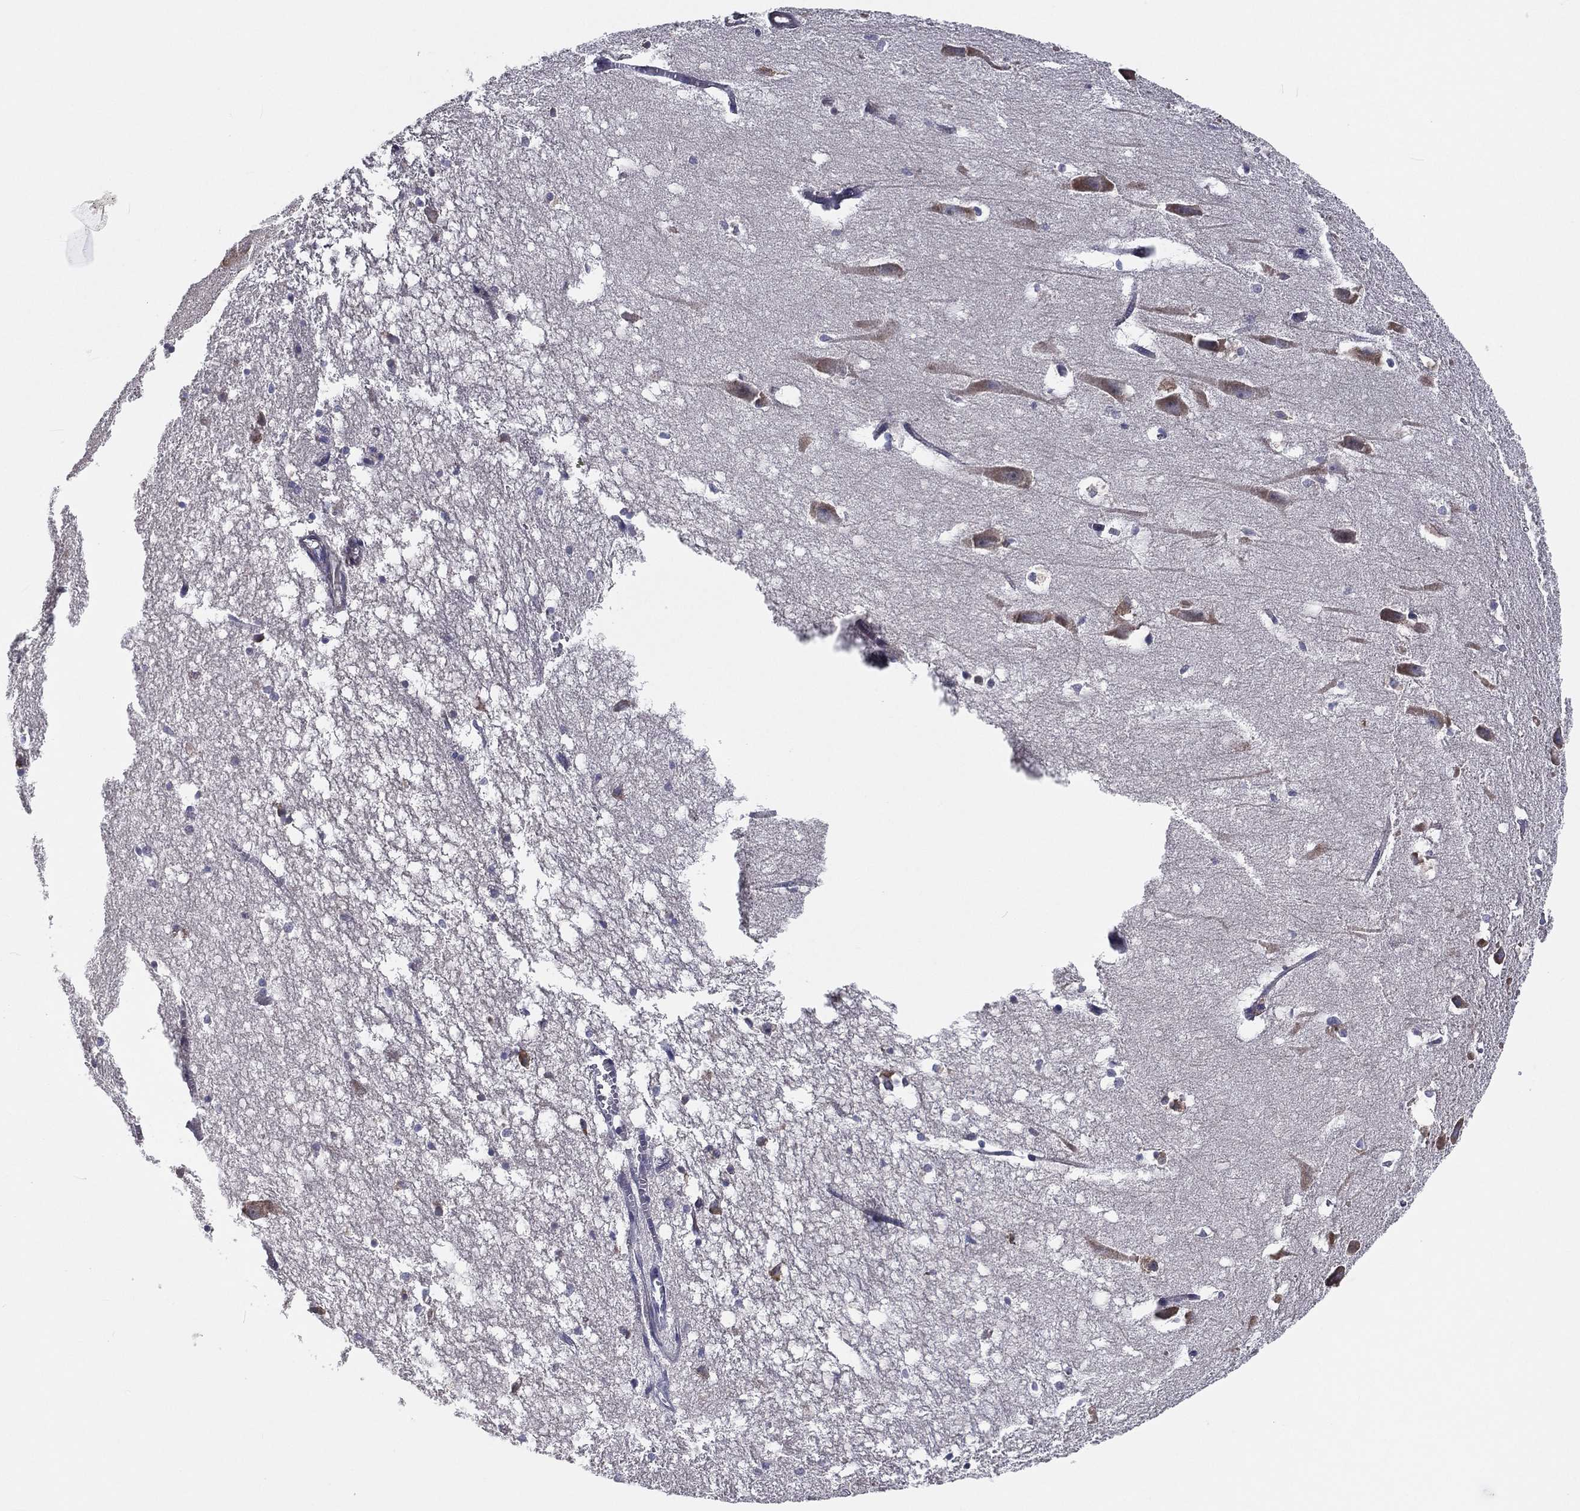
{"staining": {"intensity": "negative", "quantity": "none", "location": "none"}, "tissue": "hippocampus", "cell_type": "Glial cells", "image_type": "normal", "snomed": [{"axis": "morphology", "description": "Normal tissue, NOS"}, {"axis": "topography", "description": "Lateral ventricle wall"}, {"axis": "topography", "description": "Hippocampus"}], "caption": "Immunohistochemistry micrograph of benign hippocampus: human hippocampus stained with DAB (3,3'-diaminobenzidine) demonstrates no significant protein staining in glial cells.", "gene": "EIF2B5", "patient": {"sex": "female", "age": 63}}